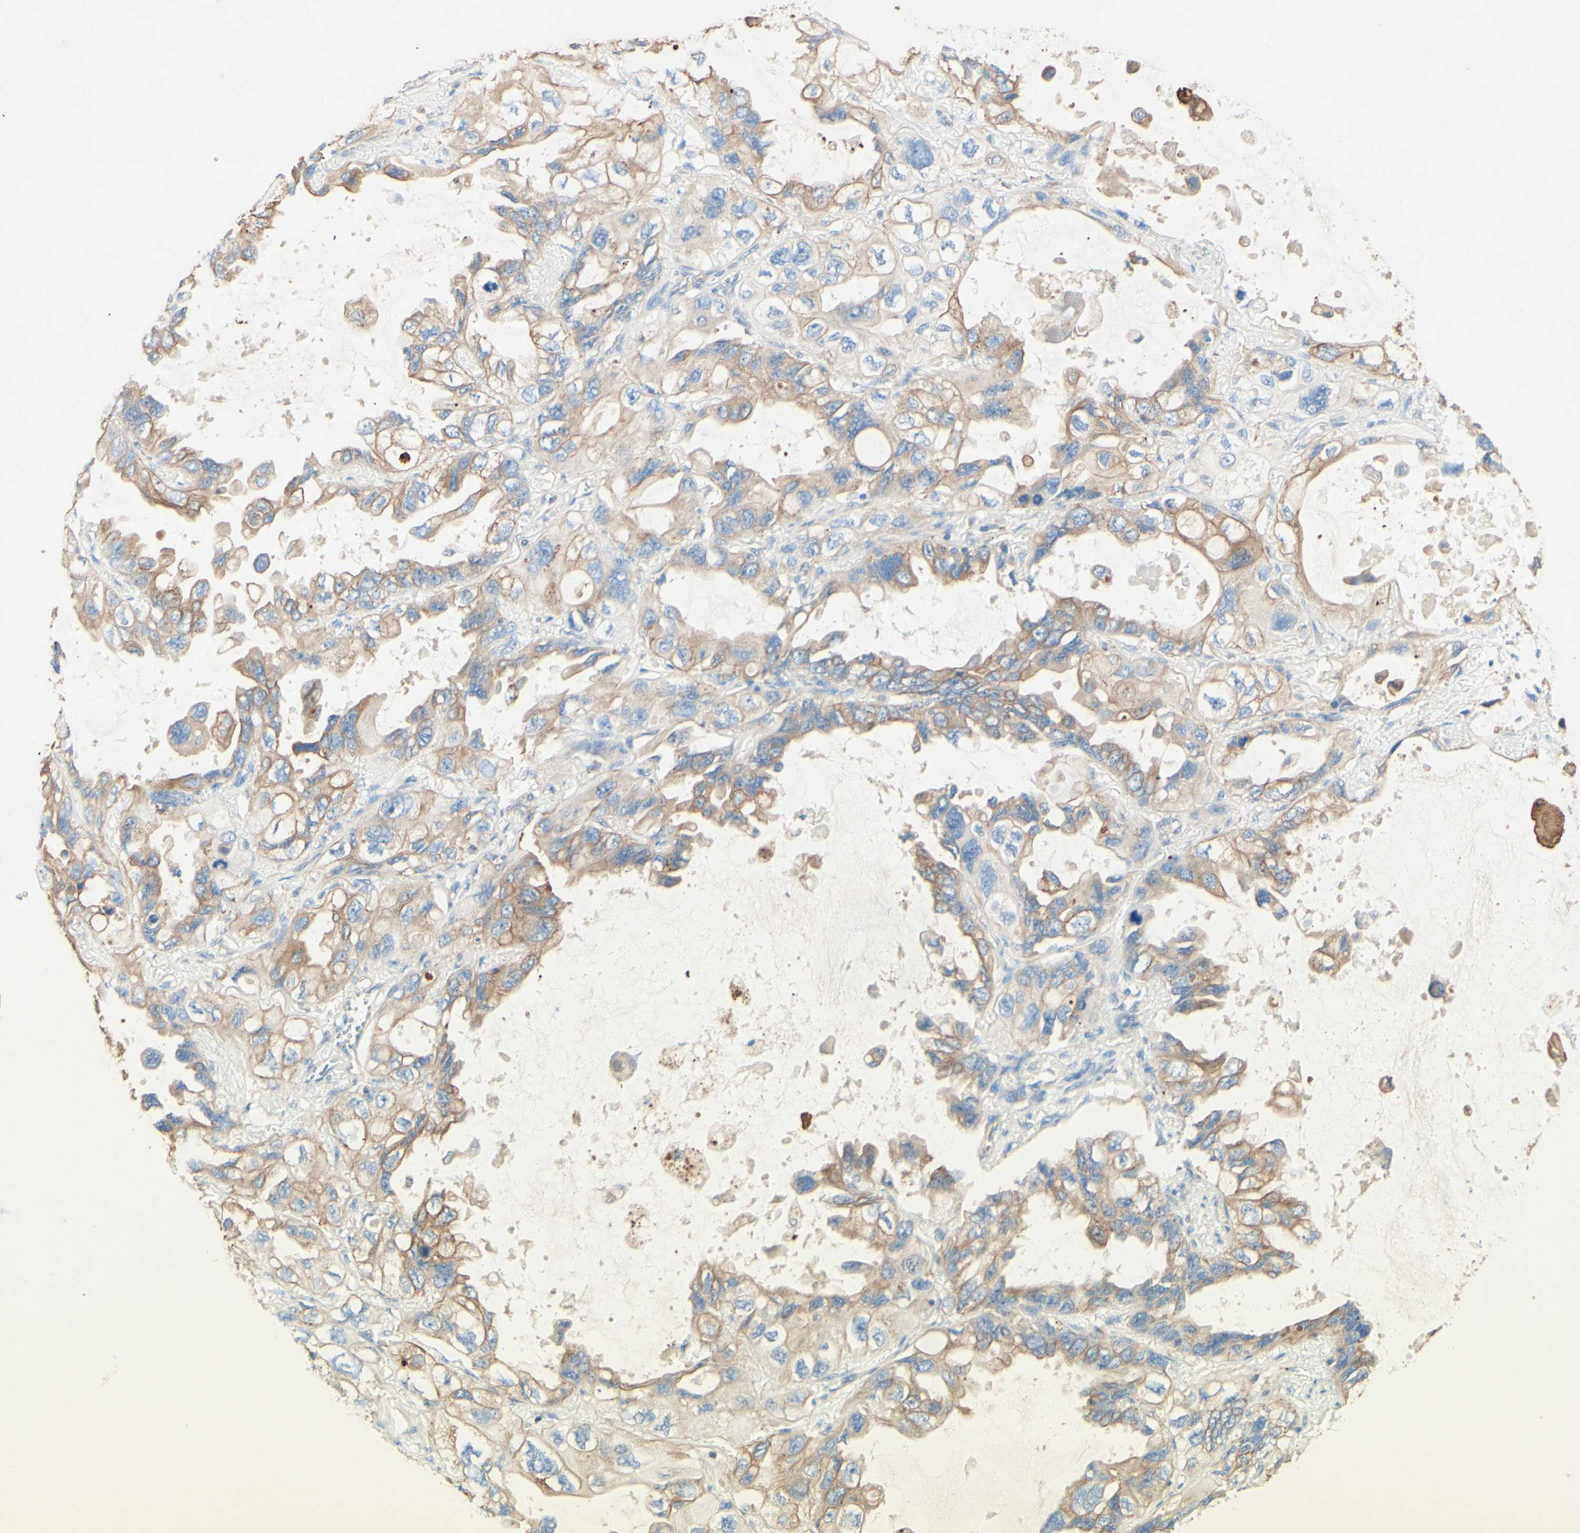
{"staining": {"intensity": "weak", "quantity": ">75%", "location": "cytoplasmic/membranous"}, "tissue": "lung cancer", "cell_type": "Tumor cells", "image_type": "cancer", "snomed": [{"axis": "morphology", "description": "Squamous cell carcinoma, NOS"}, {"axis": "topography", "description": "Lung"}], "caption": "Human squamous cell carcinoma (lung) stained with a brown dye displays weak cytoplasmic/membranous positive expression in approximately >75% of tumor cells.", "gene": "MTM1", "patient": {"sex": "female", "age": 73}}